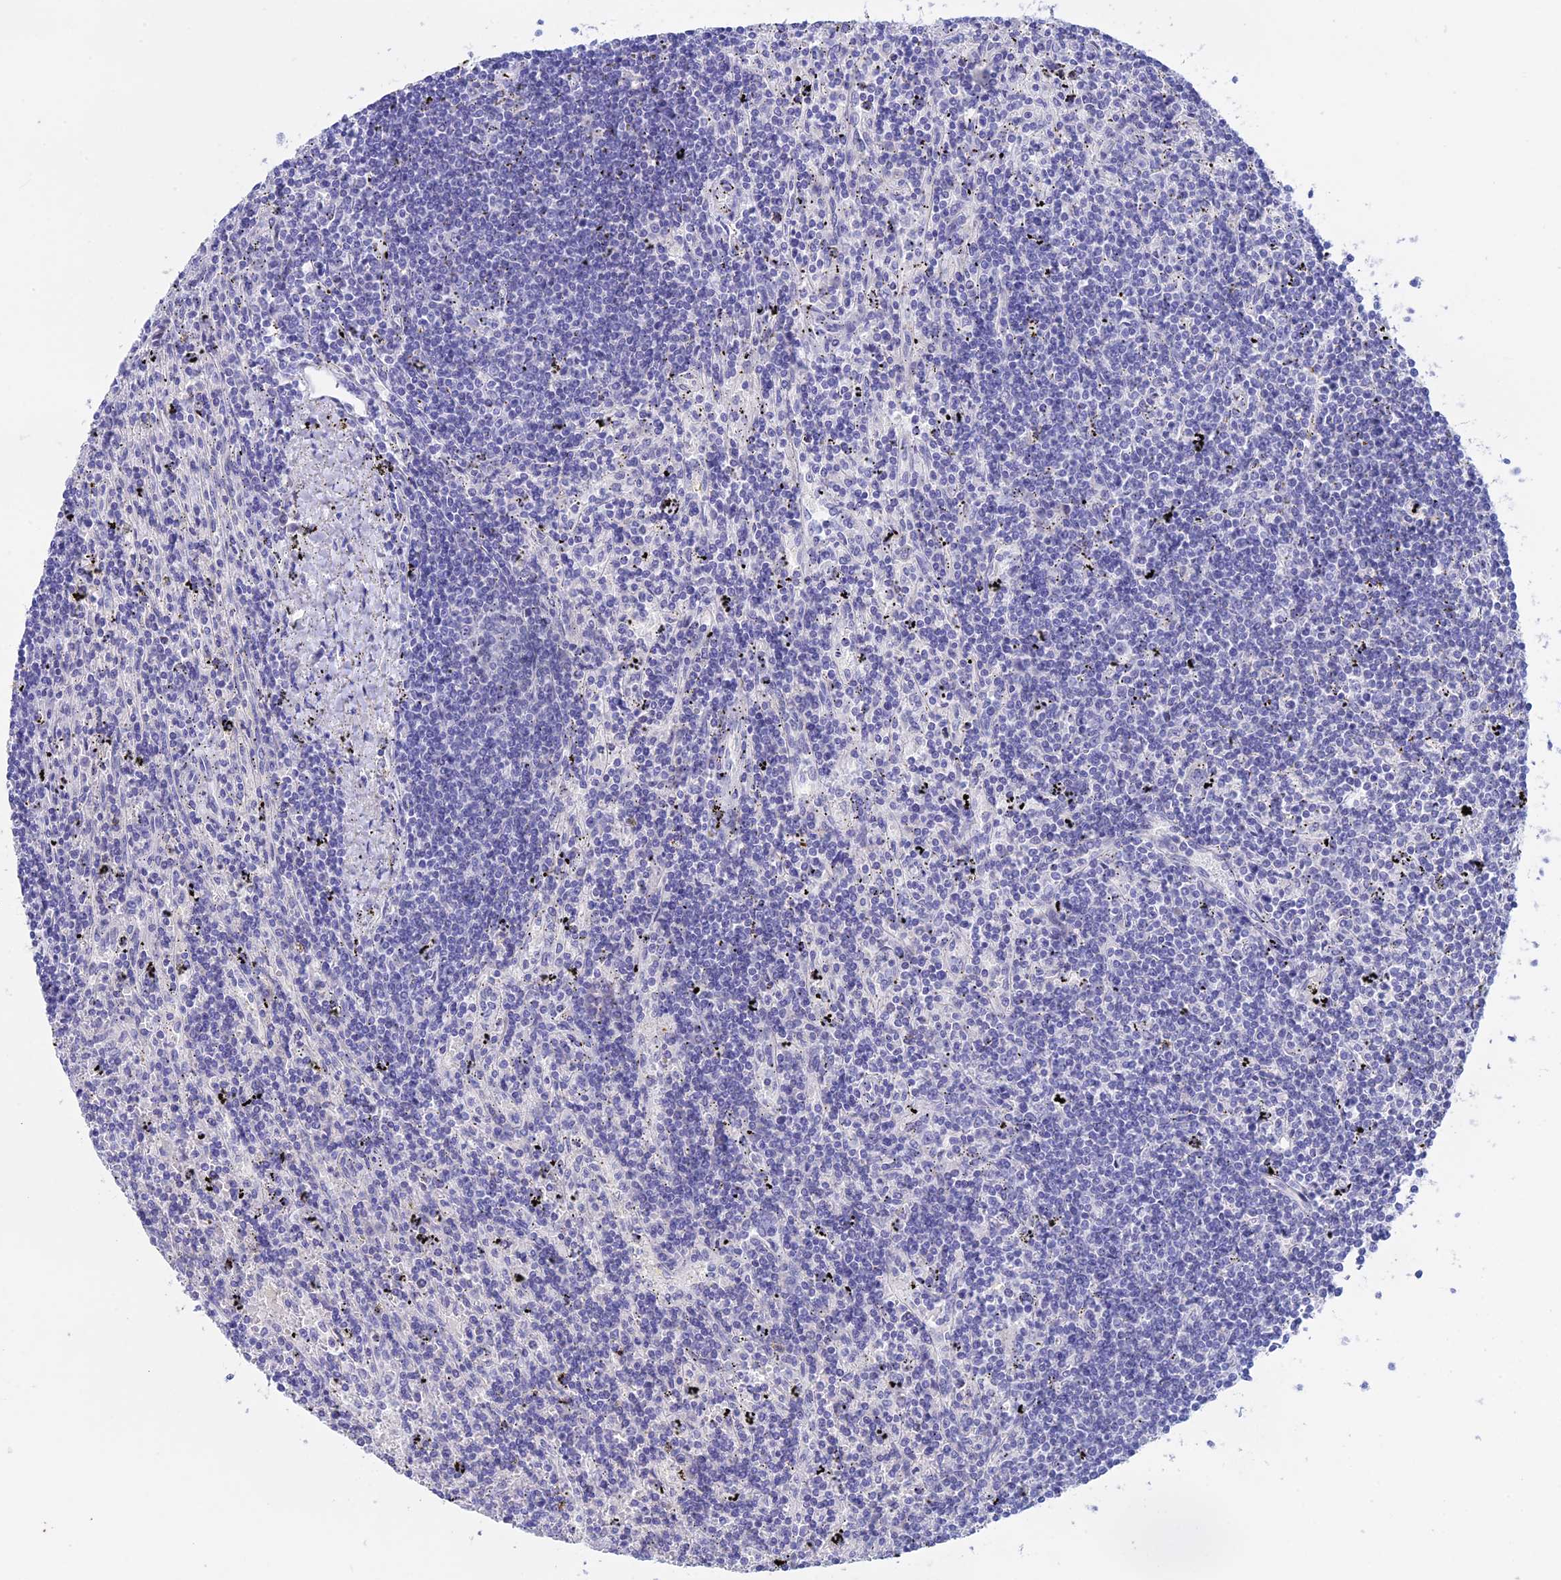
{"staining": {"intensity": "negative", "quantity": "none", "location": "none"}, "tissue": "lymphoma", "cell_type": "Tumor cells", "image_type": "cancer", "snomed": [{"axis": "morphology", "description": "Malignant lymphoma, non-Hodgkin's type, Low grade"}, {"axis": "topography", "description": "Spleen"}], "caption": "A micrograph of human low-grade malignant lymphoma, non-Hodgkin's type is negative for staining in tumor cells. The staining was performed using DAB (3,3'-diaminobenzidine) to visualize the protein expression in brown, while the nuclei were stained in blue with hematoxylin (Magnification: 20x).", "gene": "BTBD19", "patient": {"sex": "male", "age": 76}}